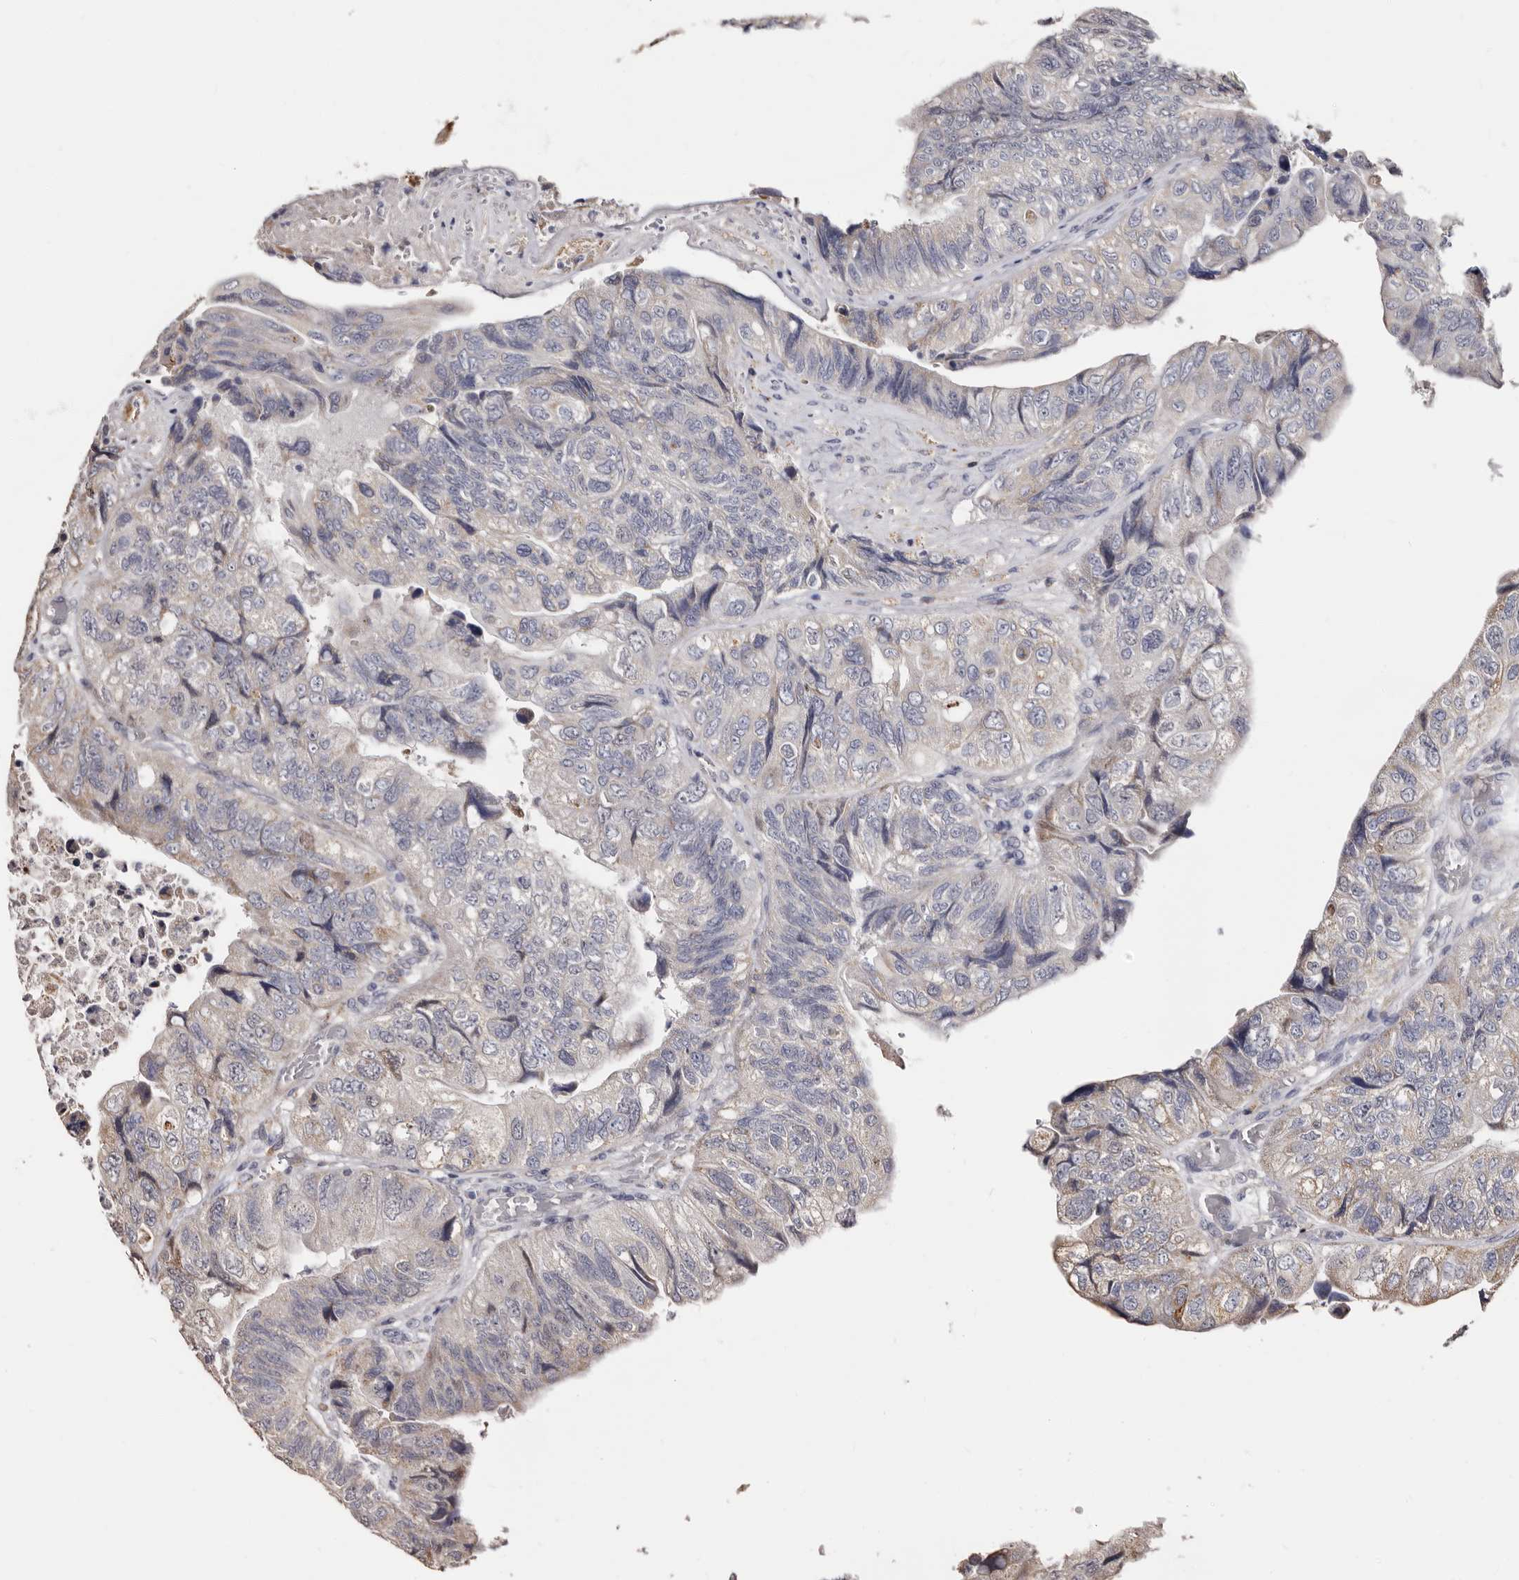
{"staining": {"intensity": "negative", "quantity": "none", "location": "none"}, "tissue": "colorectal cancer", "cell_type": "Tumor cells", "image_type": "cancer", "snomed": [{"axis": "morphology", "description": "Adenocarcinoma, NOS"}, {"axis": "topography", "description": "Rectum"}], "caption": "IHC micrograph of colorectal cancer (adenocarcinoma) stained for a protein (brown), which displays no expression in tumor cells.", "gene": "PTAFR", "patient": {"sex": "male", "age": 63}}